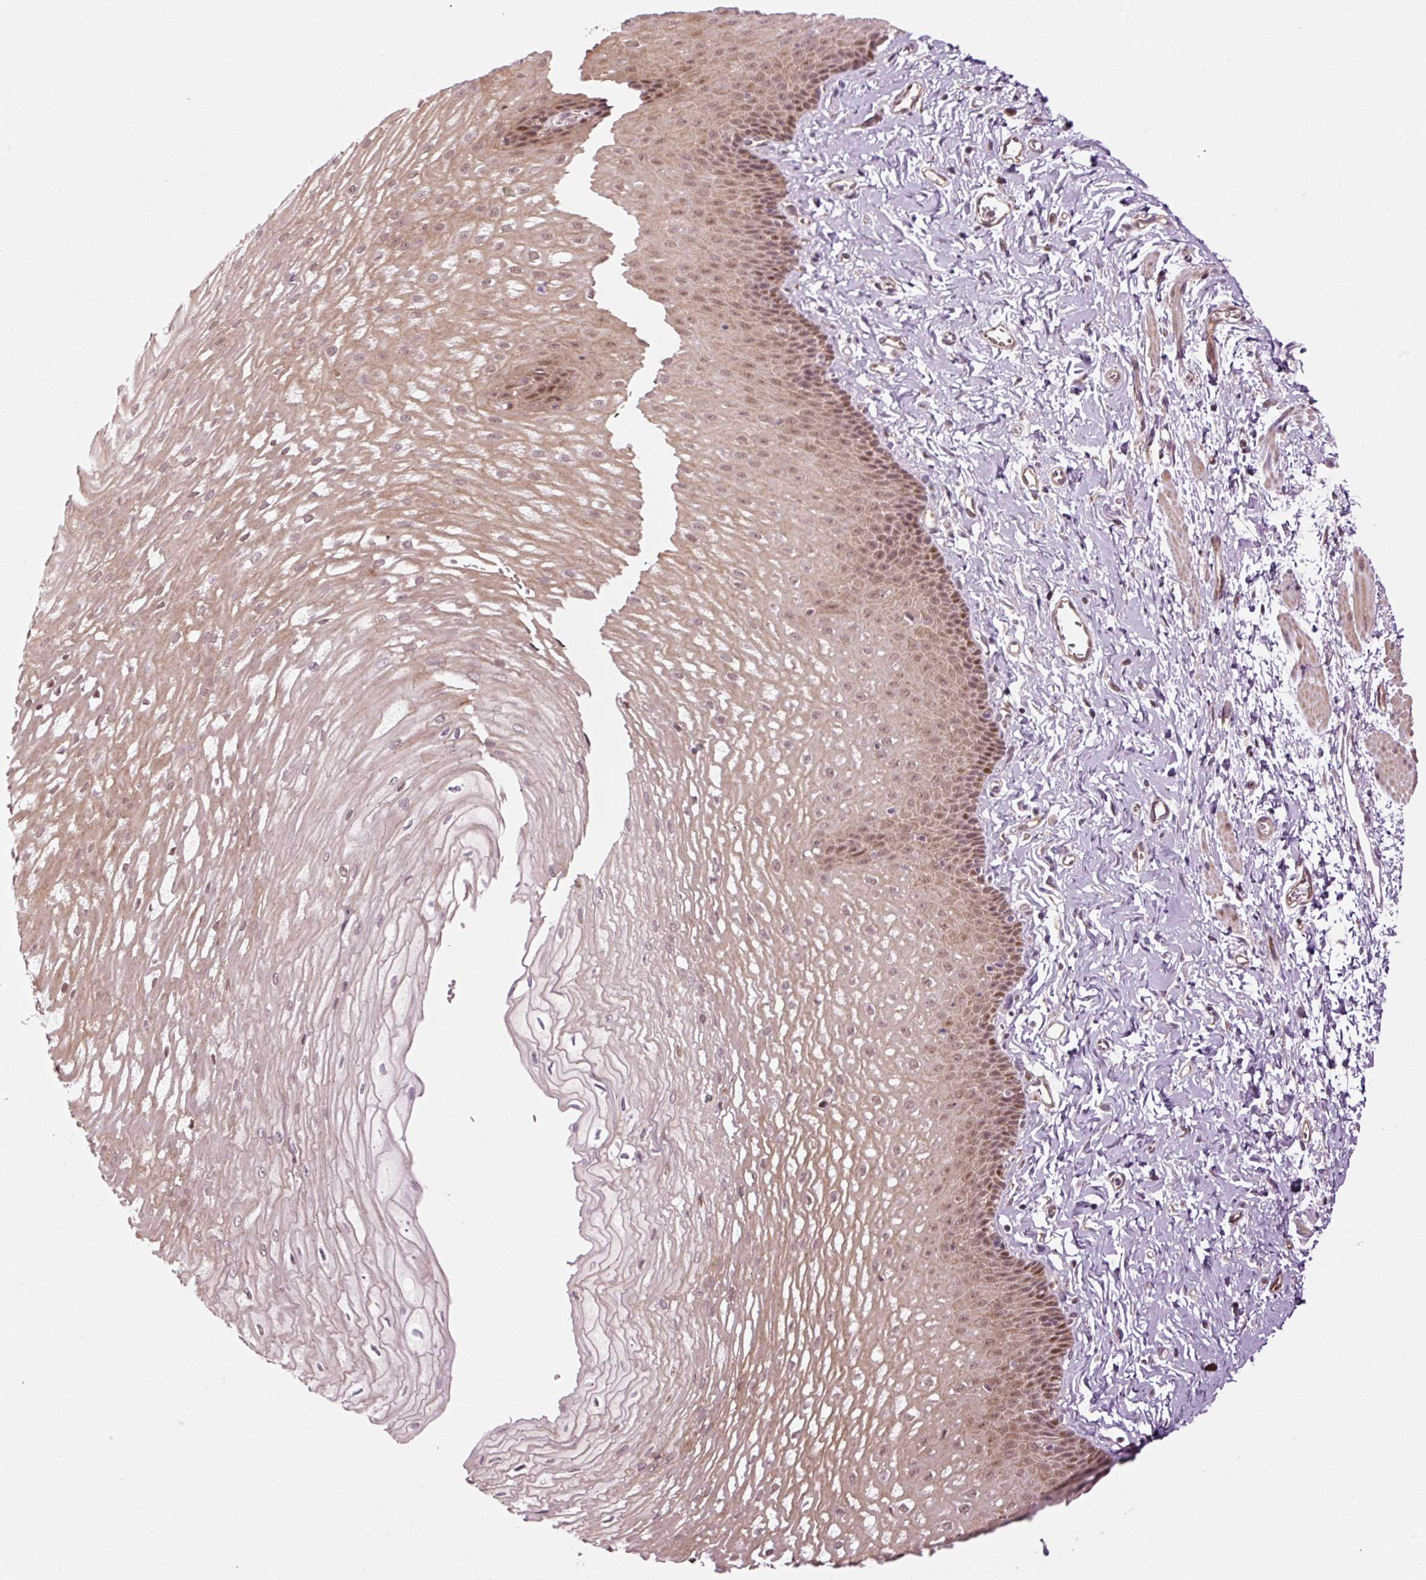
{"staining": {"intensity": "moderate", "quantity": ">75%", "location": "cytoplasmic/membranous,nuclear"}, "tissue": "esophagus", "cell_type": "Squamous epithelial cells", "image_type": "normal", "snomed": [{"axis": "morphology", "description": "Normal tissue, NOS"}, {"axis": "topography", "description": "Esophagus"}], "caption": "Moderate cytoplasmic/membranous,nuclear protein positivity is present in about >75% of squamous epithelial cells in esophagus.", "gene": "ANKRD20A1", "patient": {"sex": "male", "age": 70}}